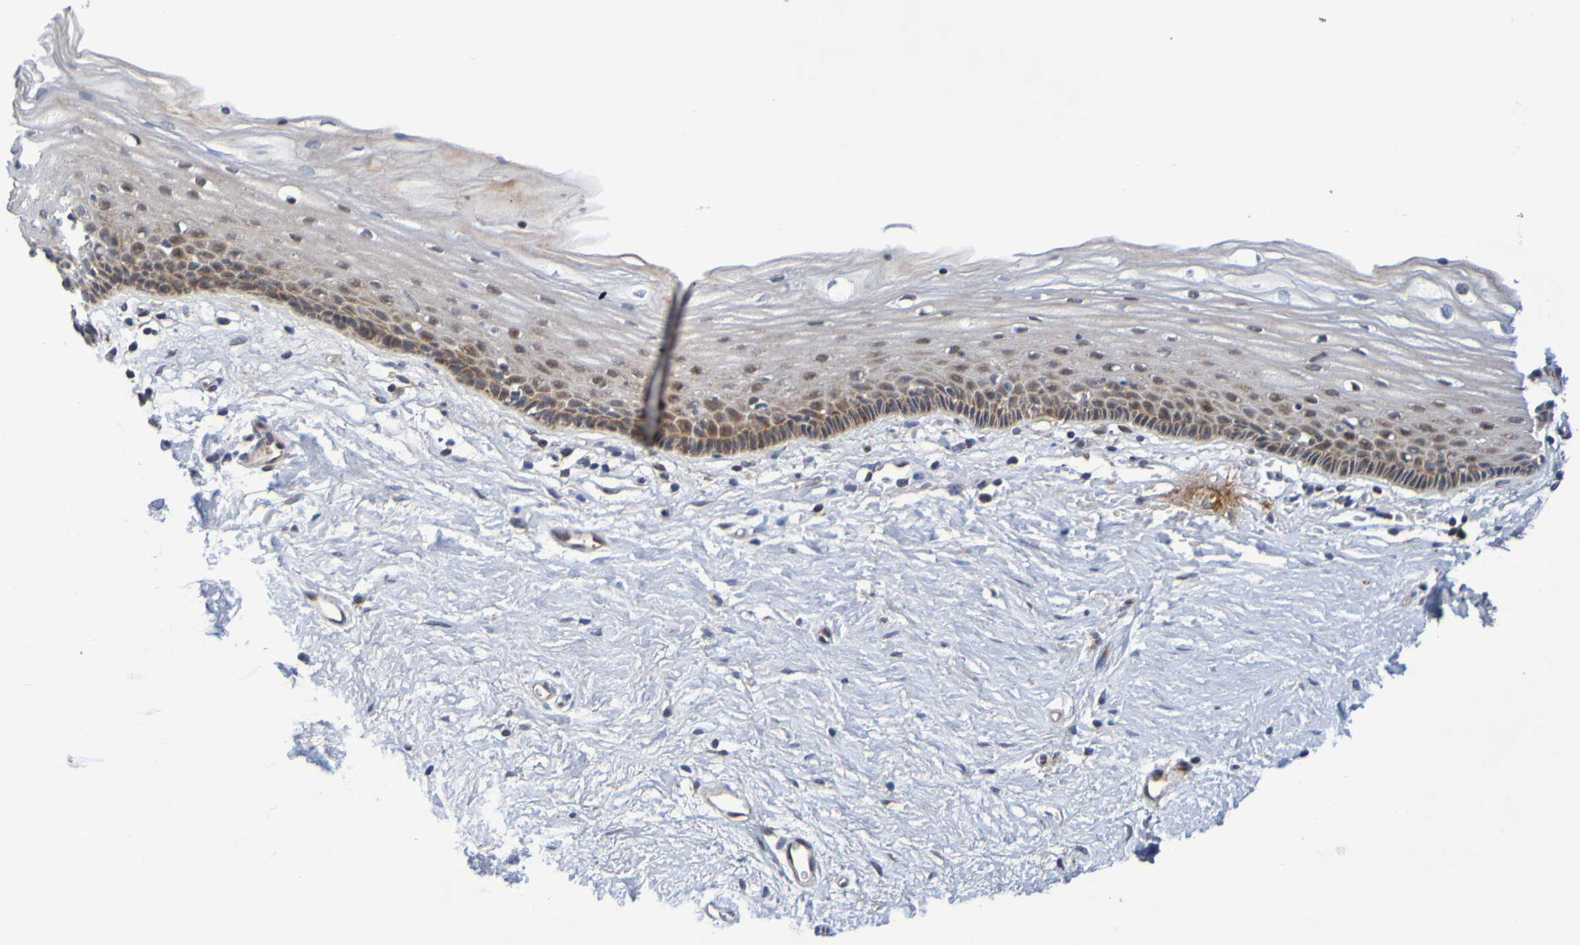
{"staining": {"intensity": "moderate", "quantity": "25%-75%", "location": "cytoplasmic/membranous"}, "tissue": "vagina", "cell_type": "Squamous epithelial cells", "image_type": "normal", "snomed": [{"axis": "morphology", "description": "Normal tissue, NOS"}, {"axis": "topography", "description": "Vagina"}], "caption": "Protein expression by immunohistochemistry reveals moderate cytoplasmic/membranous expression in about 25%-75% of squamous epithelial cells in normal vagina. (DAB IHC, brown staining for protein, blue staining for nuclei).", "gene": "CCDC51", "patient": {"sex": "female", "age": 44}}